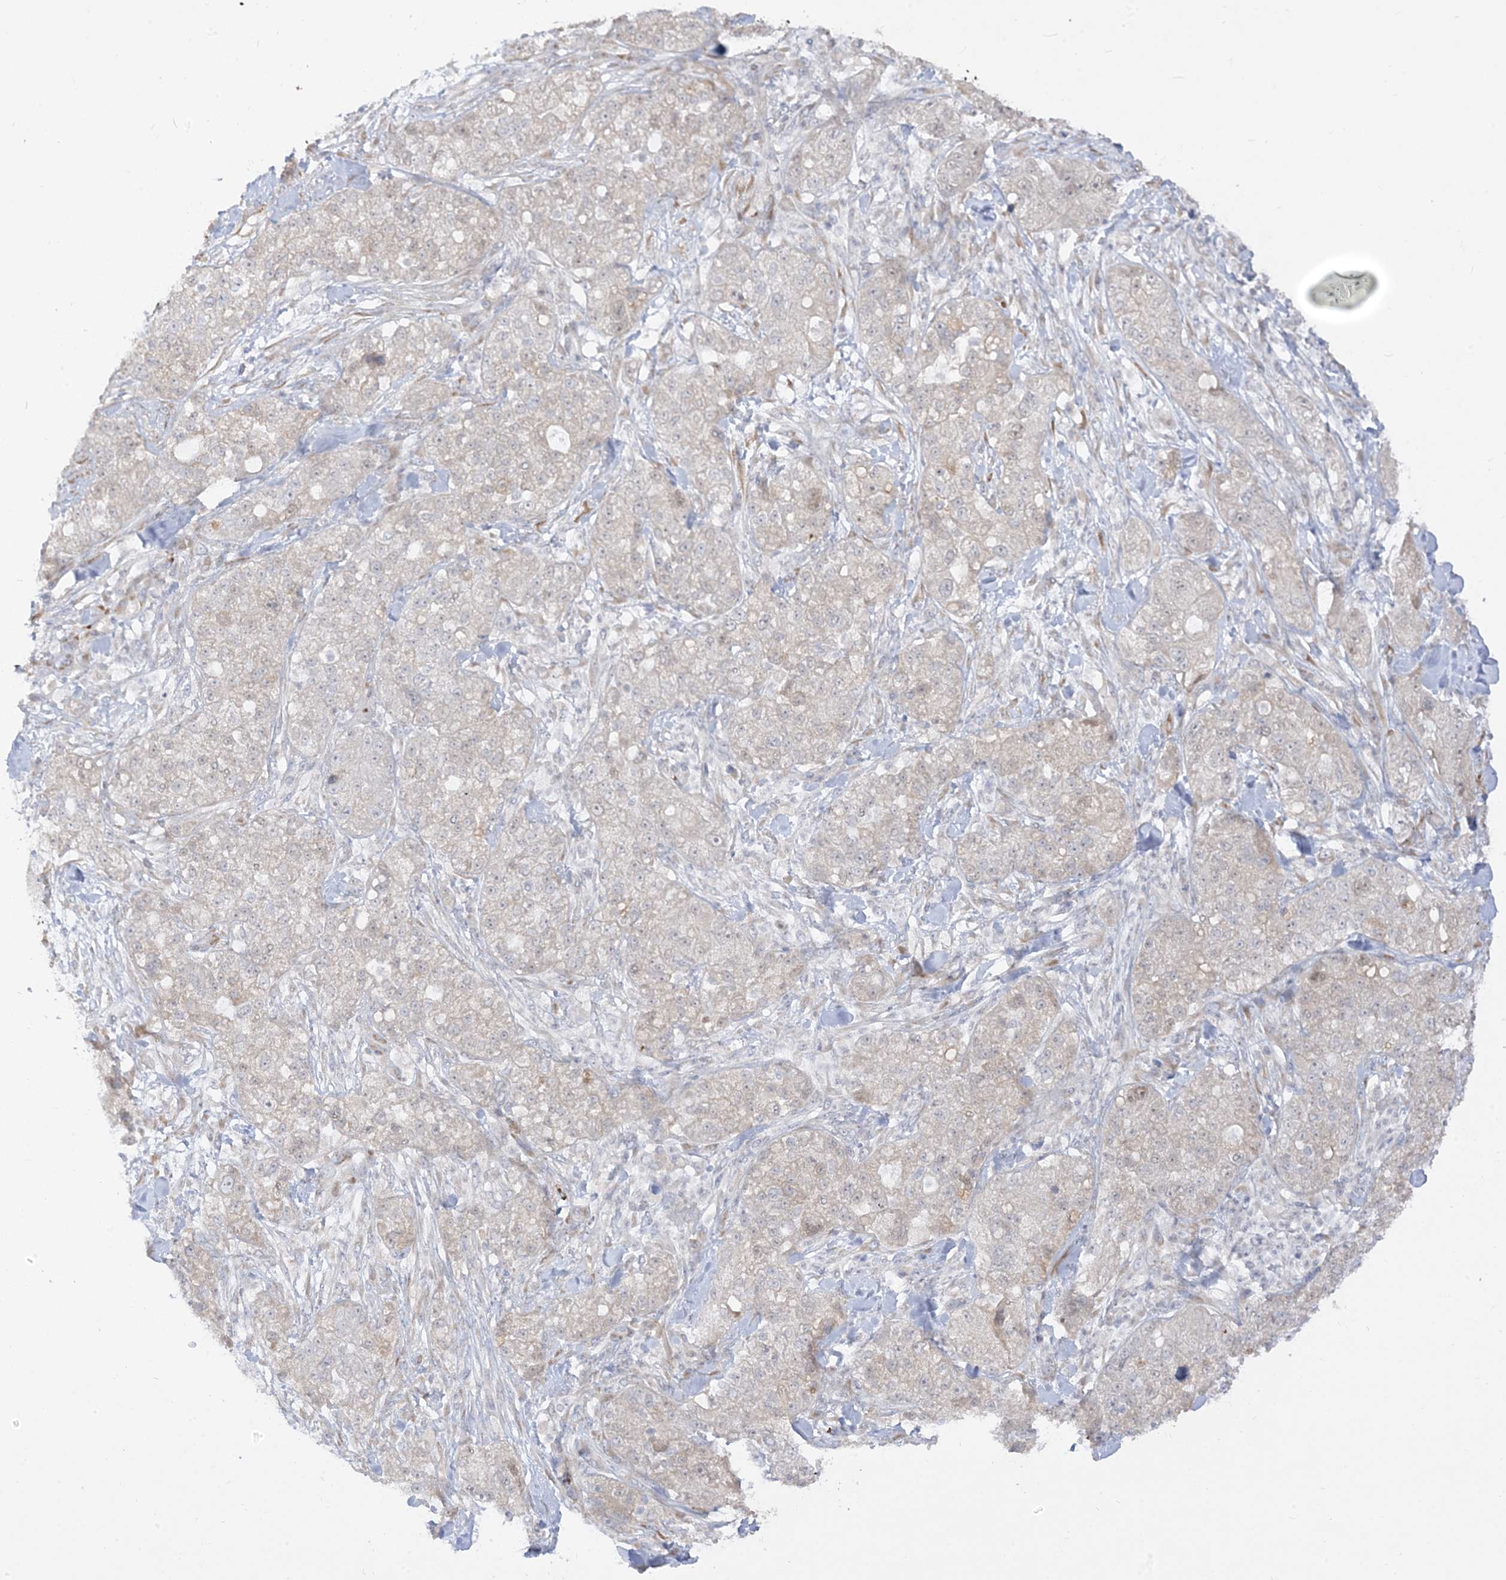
{"staining": {"intensity": "moderate", "quantity": "<25%", "location": "nuclear"}, "tissue": "pancreatic cancer", "cell_type": "Tumor cells", "image_type": "cancer", "snomed": [{"axis": "morphology", "description": "Adenocarcinoma, NOS"}, {"axis": "topography", "description": "Pancreas"}], "caption": "Human pancreatic adenocarcinoma stained for a protein (brown) displays moderate nuclear positive staining in approximately <25% of tumor cells.", "gene": "LOXL3", "patient": {"sex": "female", "age": 78}}